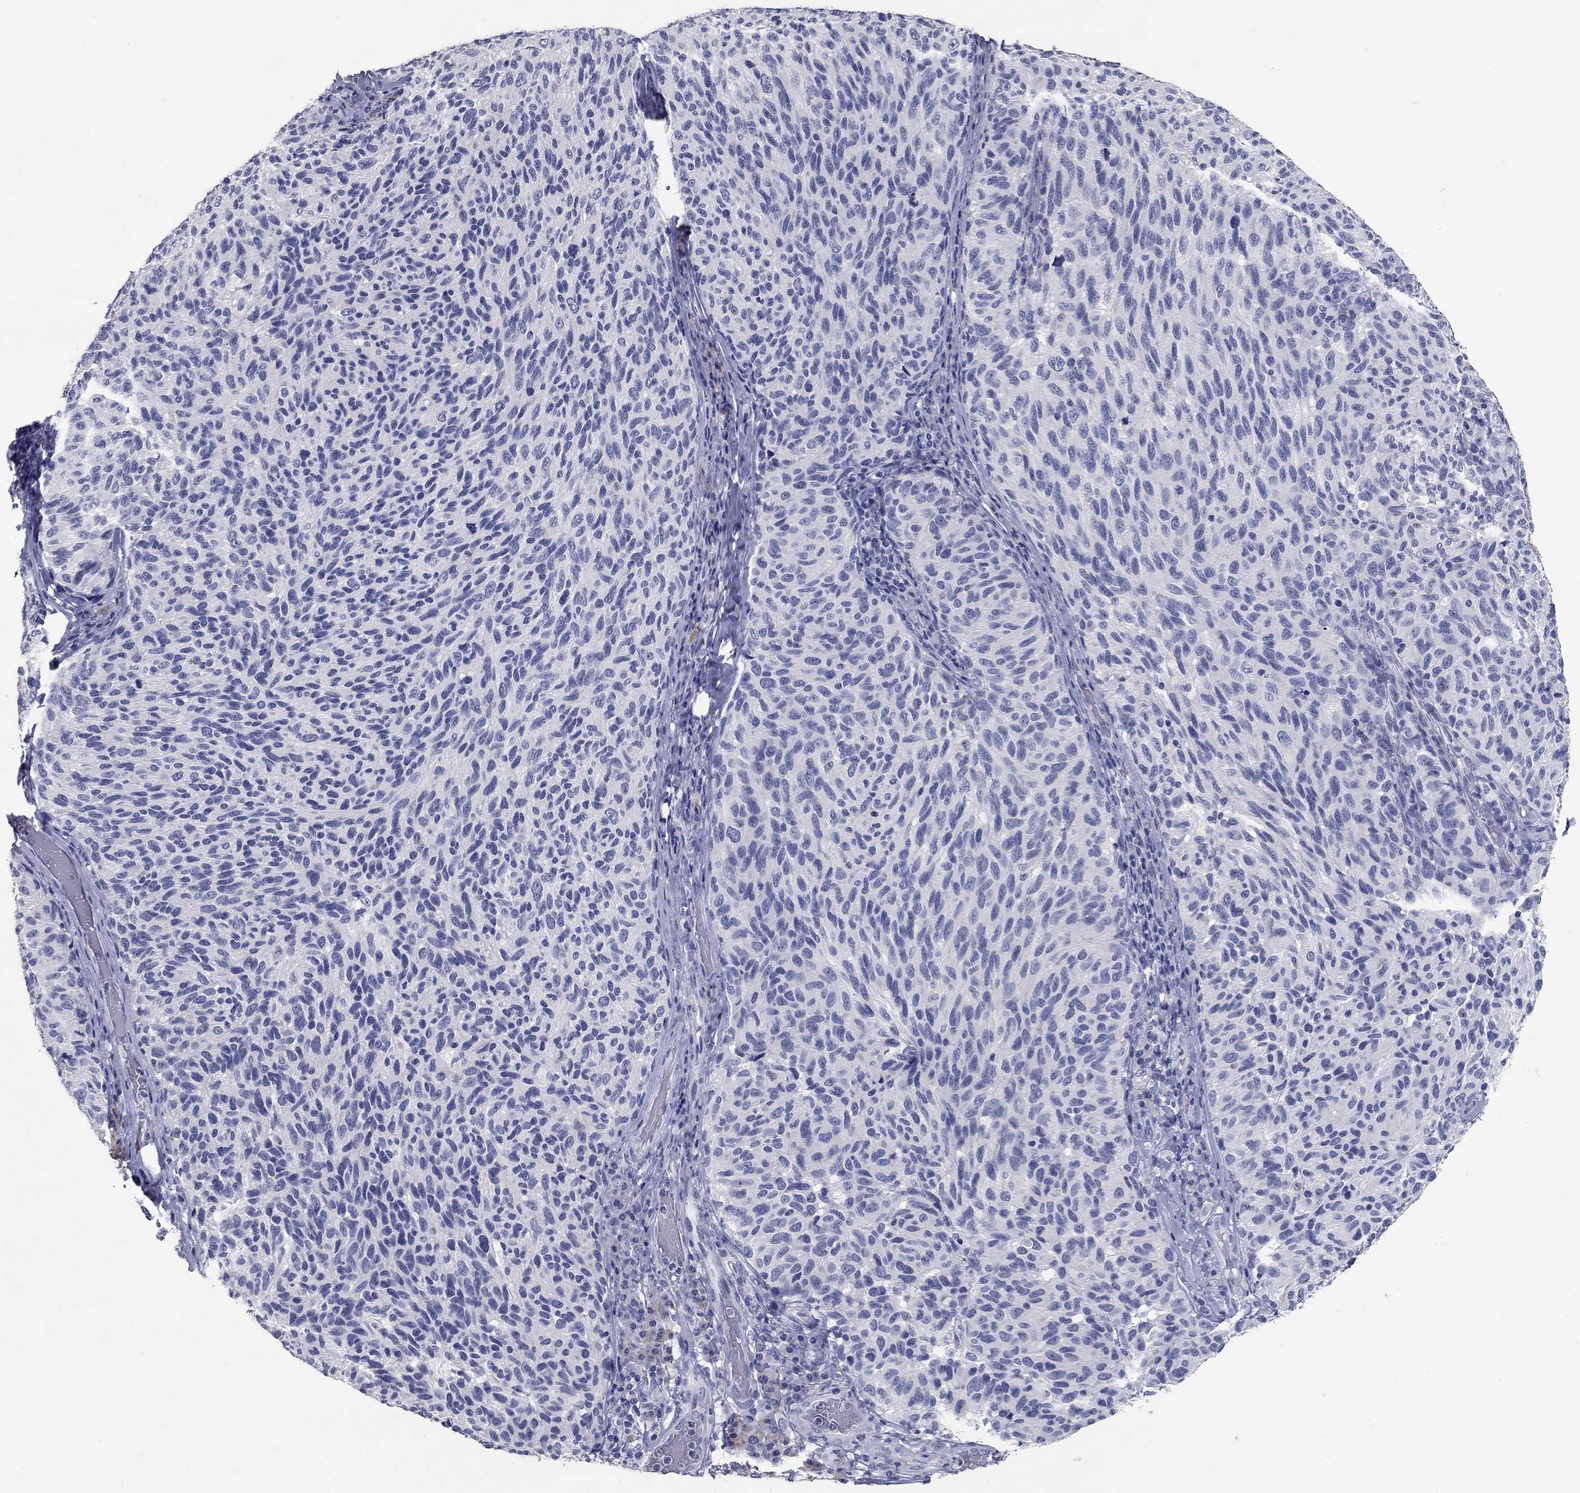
{"staining": {"intensity": "negative", "quantity": "none", "location": "none"}, "tissue": "melanoma", "cell_type": "Tumor cells", "image_type": "cancer", "snomed": [{"axis": "morphology", "description": "Malignant melanoma, NOS"}, {"axis": "topography", "description": "Skin"}], "caption": "DAB (3,3'-diaminobenzidine) immunohistochemical staining of human melanoma displays no significant positivity in tumor cells.", "gene": "POMC", "patient": {"sex": "female", "age": 73}}